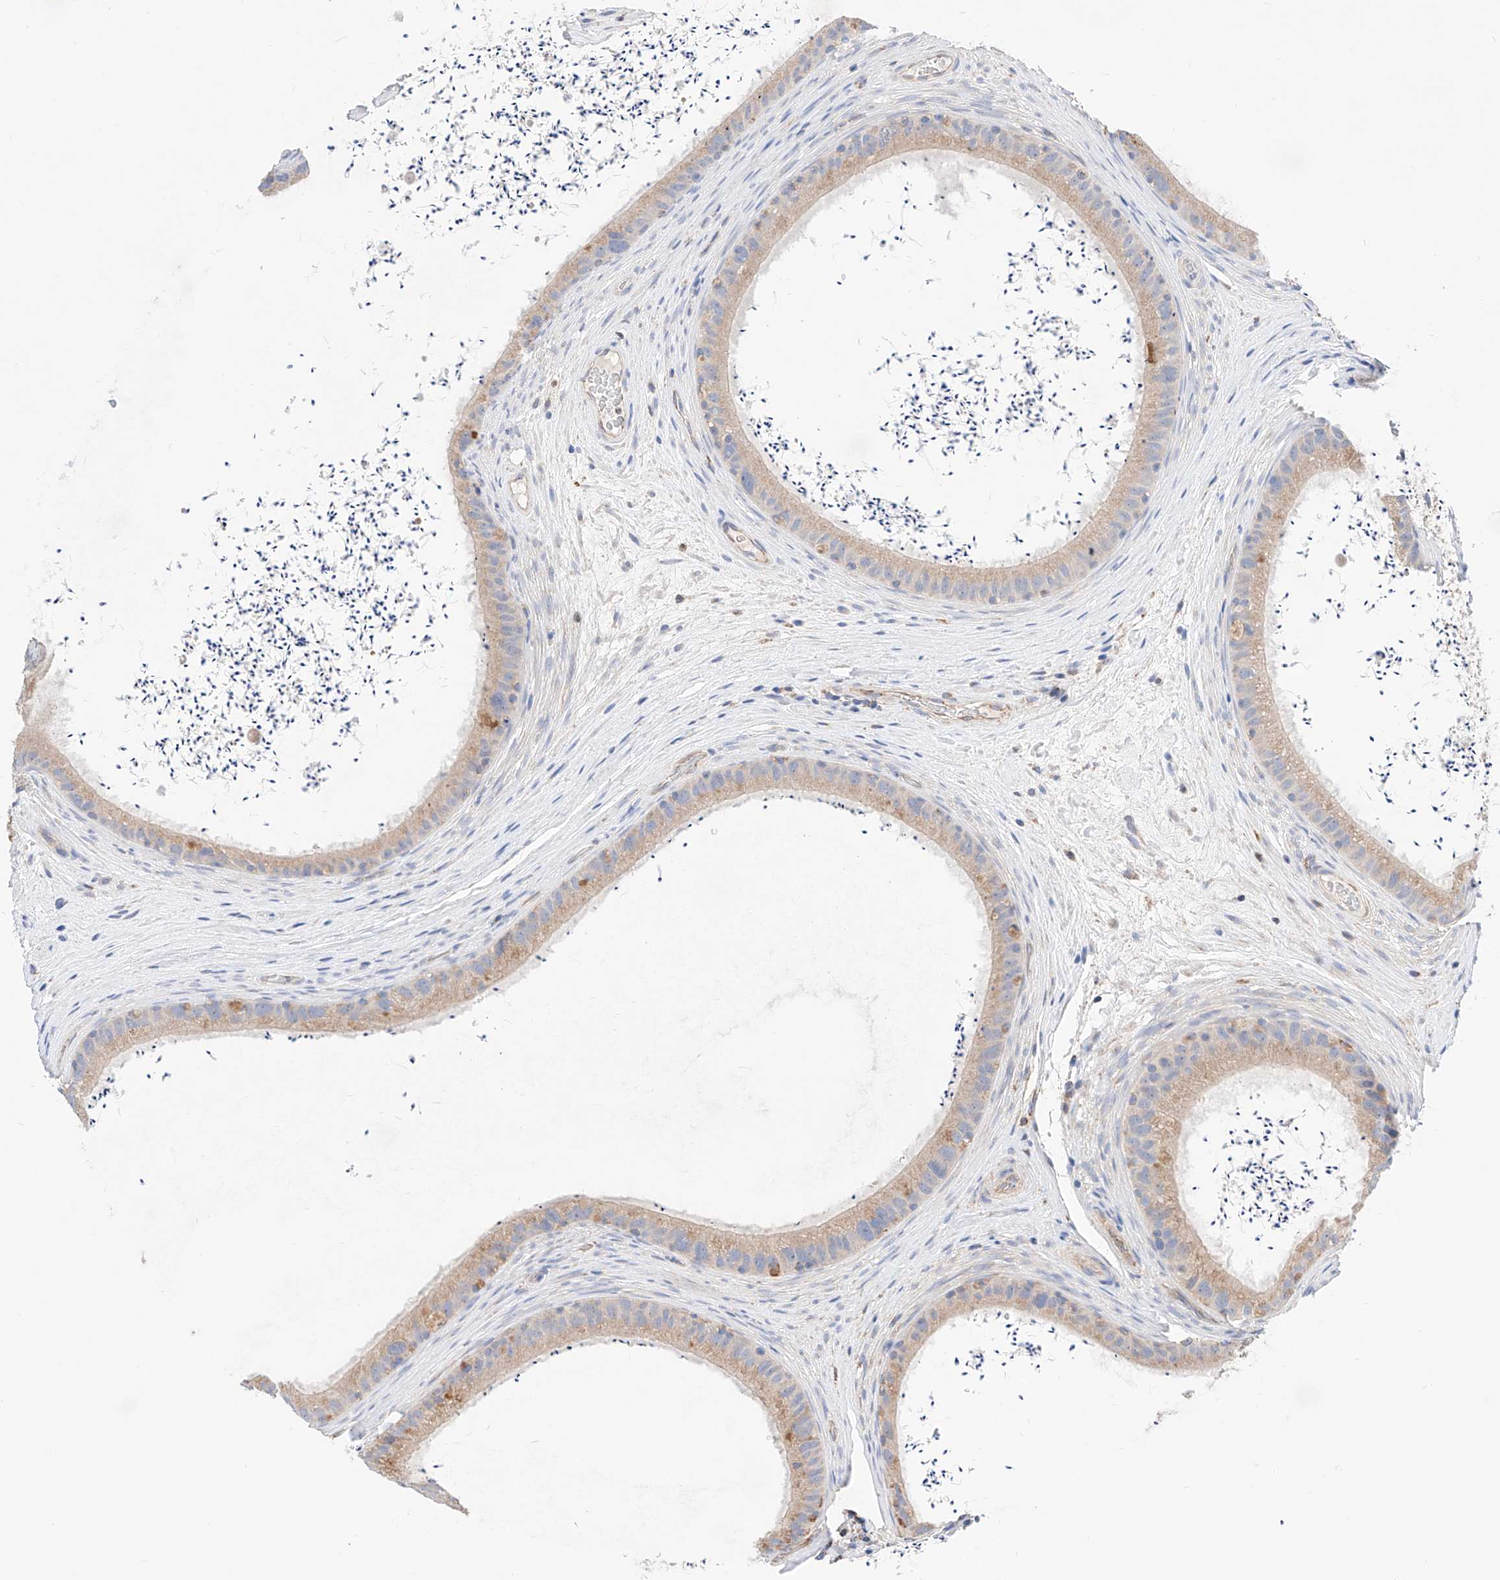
{"staining": {"intensity": "moderate", "quantity": ">75%", "location": "cytoplasmic/membranous"}, "tissue": "epididymis", "cell_type": "Glandular cells", "image_type": "normal", "snomed": [{"axis": "morphology", "description": "Normal tissue, NOS"}, {"axis": "topography", "description": "Epididymis, spermatic cord, NOS"}], "caption": "Immunohistochemical staining of normal epididymis displays moderate cytoplasmic/membranous protein staining in approximately >75% of glandular cells. The staining was performed using DAB to visualize the protein expression in brown, while the nuclei were stained in blue with hematoxylin (Magnification: 20x).", "gene": "KTI12", "patient": {"sex": "male", "age": 50}}